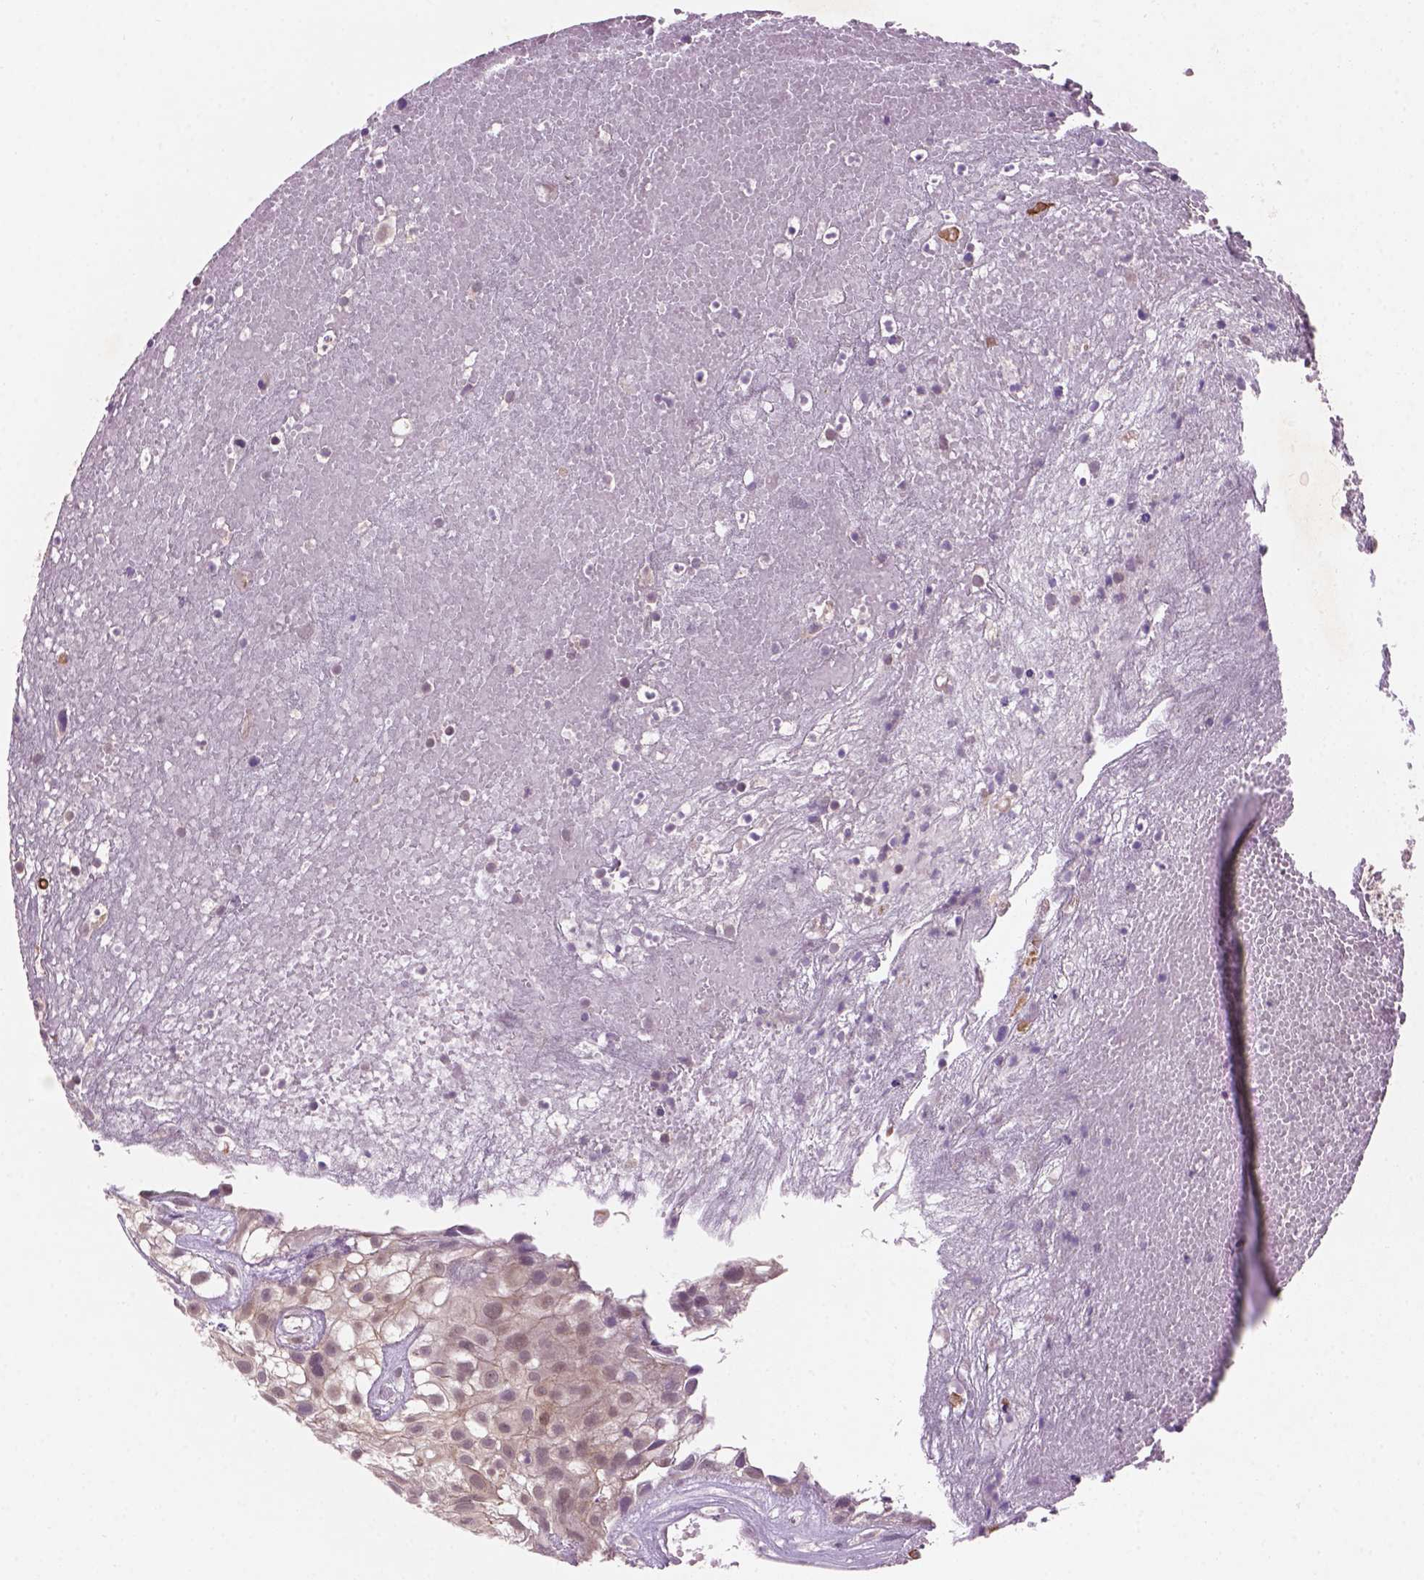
{"staining": {"intensity": "weak", "quantity": "25%-75%", "location": "nuclear"}, "tissue": "urothelial cancer", "cell_type": "Tumor cells", "image_type": "cancer", "snomed": [{"axis": "morphology", "description": "Urothelial carcinoma, High grade"}, {"axis": "topography", "description": "Urinary bladder"}], "caption": "This is an image of IHC staining of high-grade urothelial carcinoma, which shows weak staining in the nuclear of tumor cells.", "gene": "GXYLT2", "patient": {"sex": "male", "age": 56}}